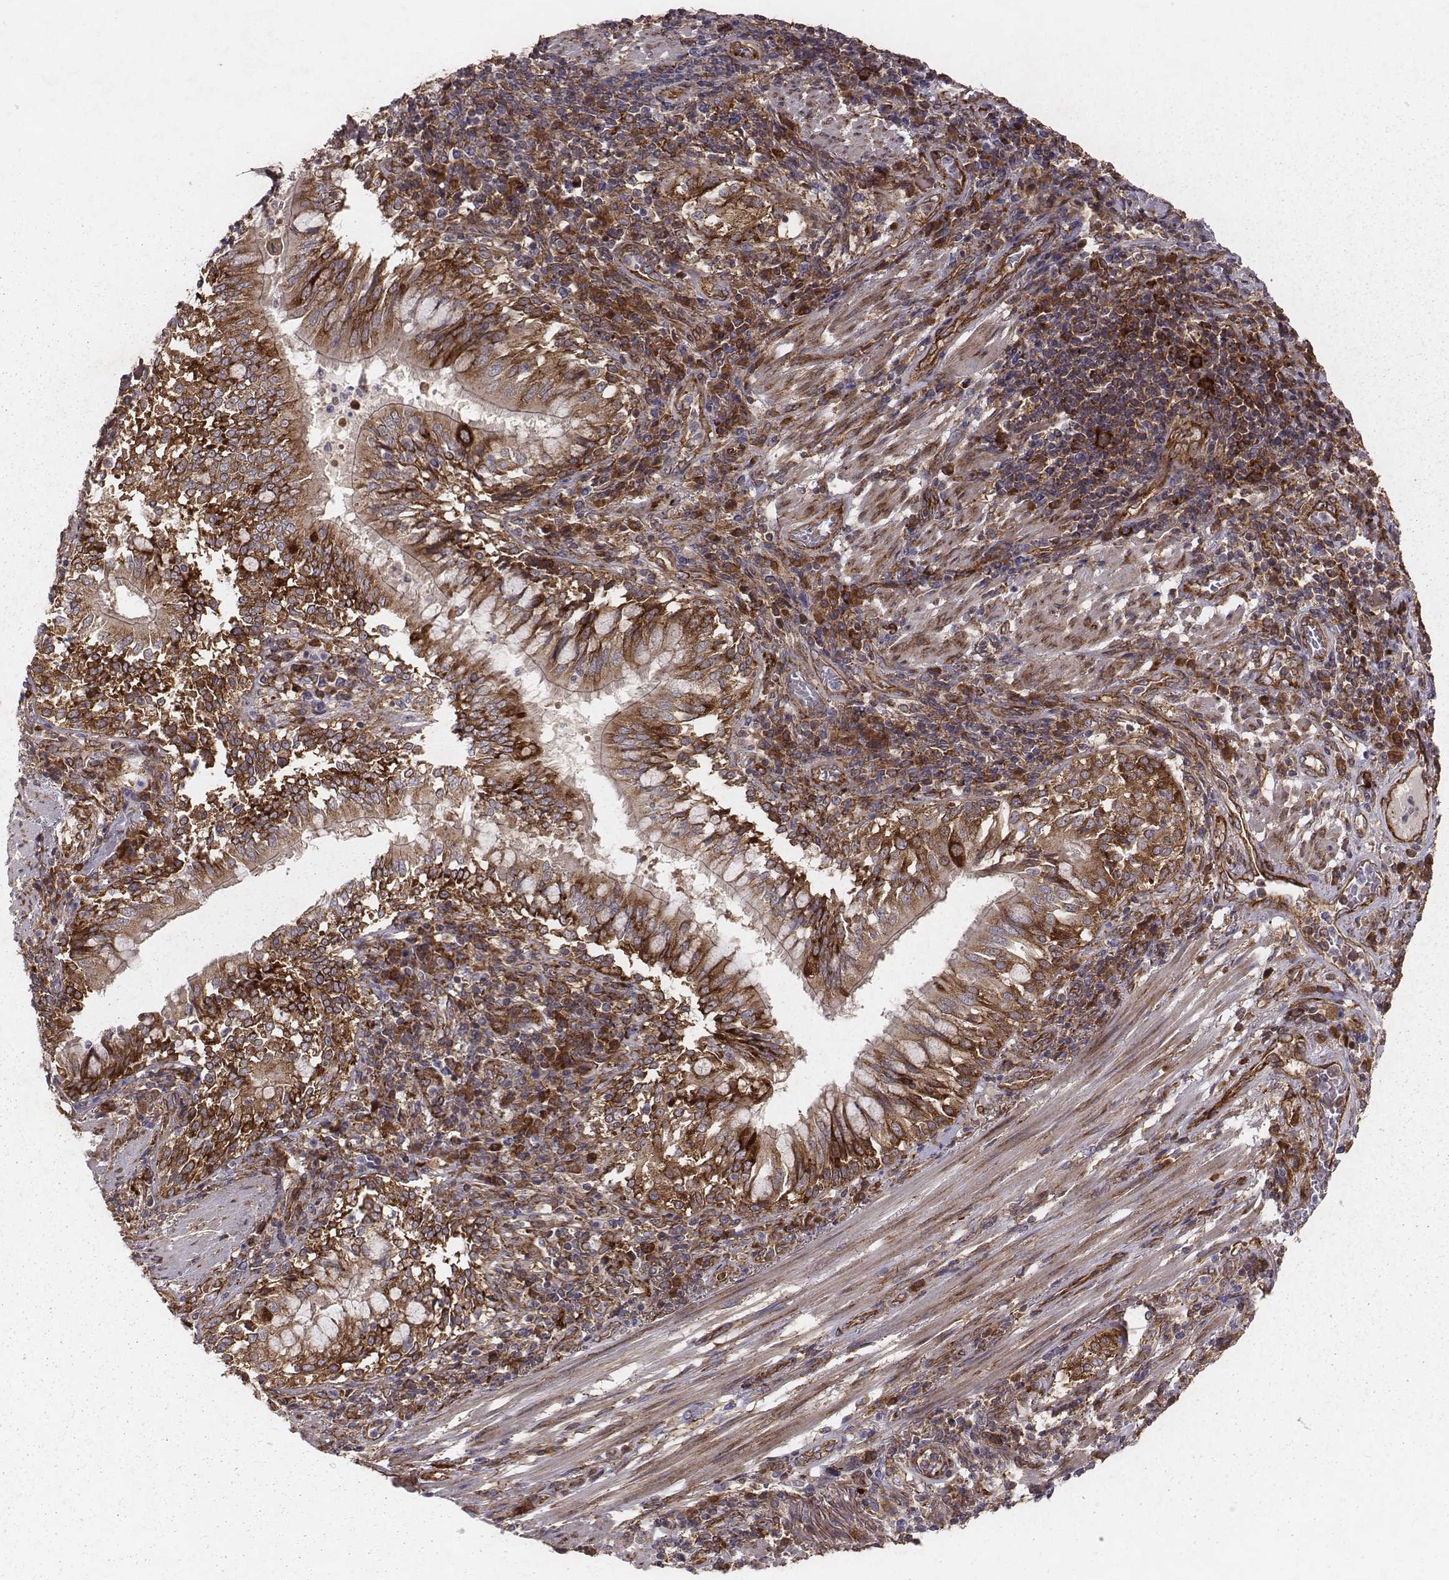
{"staining": {"intensity": "strong", "quantity": ">75%", "location": "cytoplasmic/membranous"}, "tissue": "lung cancer", "cell_type": "Tumor cells", "image_type": "cancer", "snomed": [{"axis": "morphology", "description": "Normal tissue, NOS"}, {"axis": "morphology", "description": "Squamous cell carcinoma, NOS"}, {"axis": "topography", "description": "Bronchus"}, {"axis": "topography", "description": "Lung"}], "caption": "A high-resolution photomicrograph shows immunohistochemistry (IHC) staining of lung cancer, which displays strong cytoplasmic/membranous expression in about >75% of tumor cells. Immunohistochemistry stains the protein in brown and the nuclei are stained blue.", "gene": "TXLNA", "patient": {"sex": "male", "age": 64}}